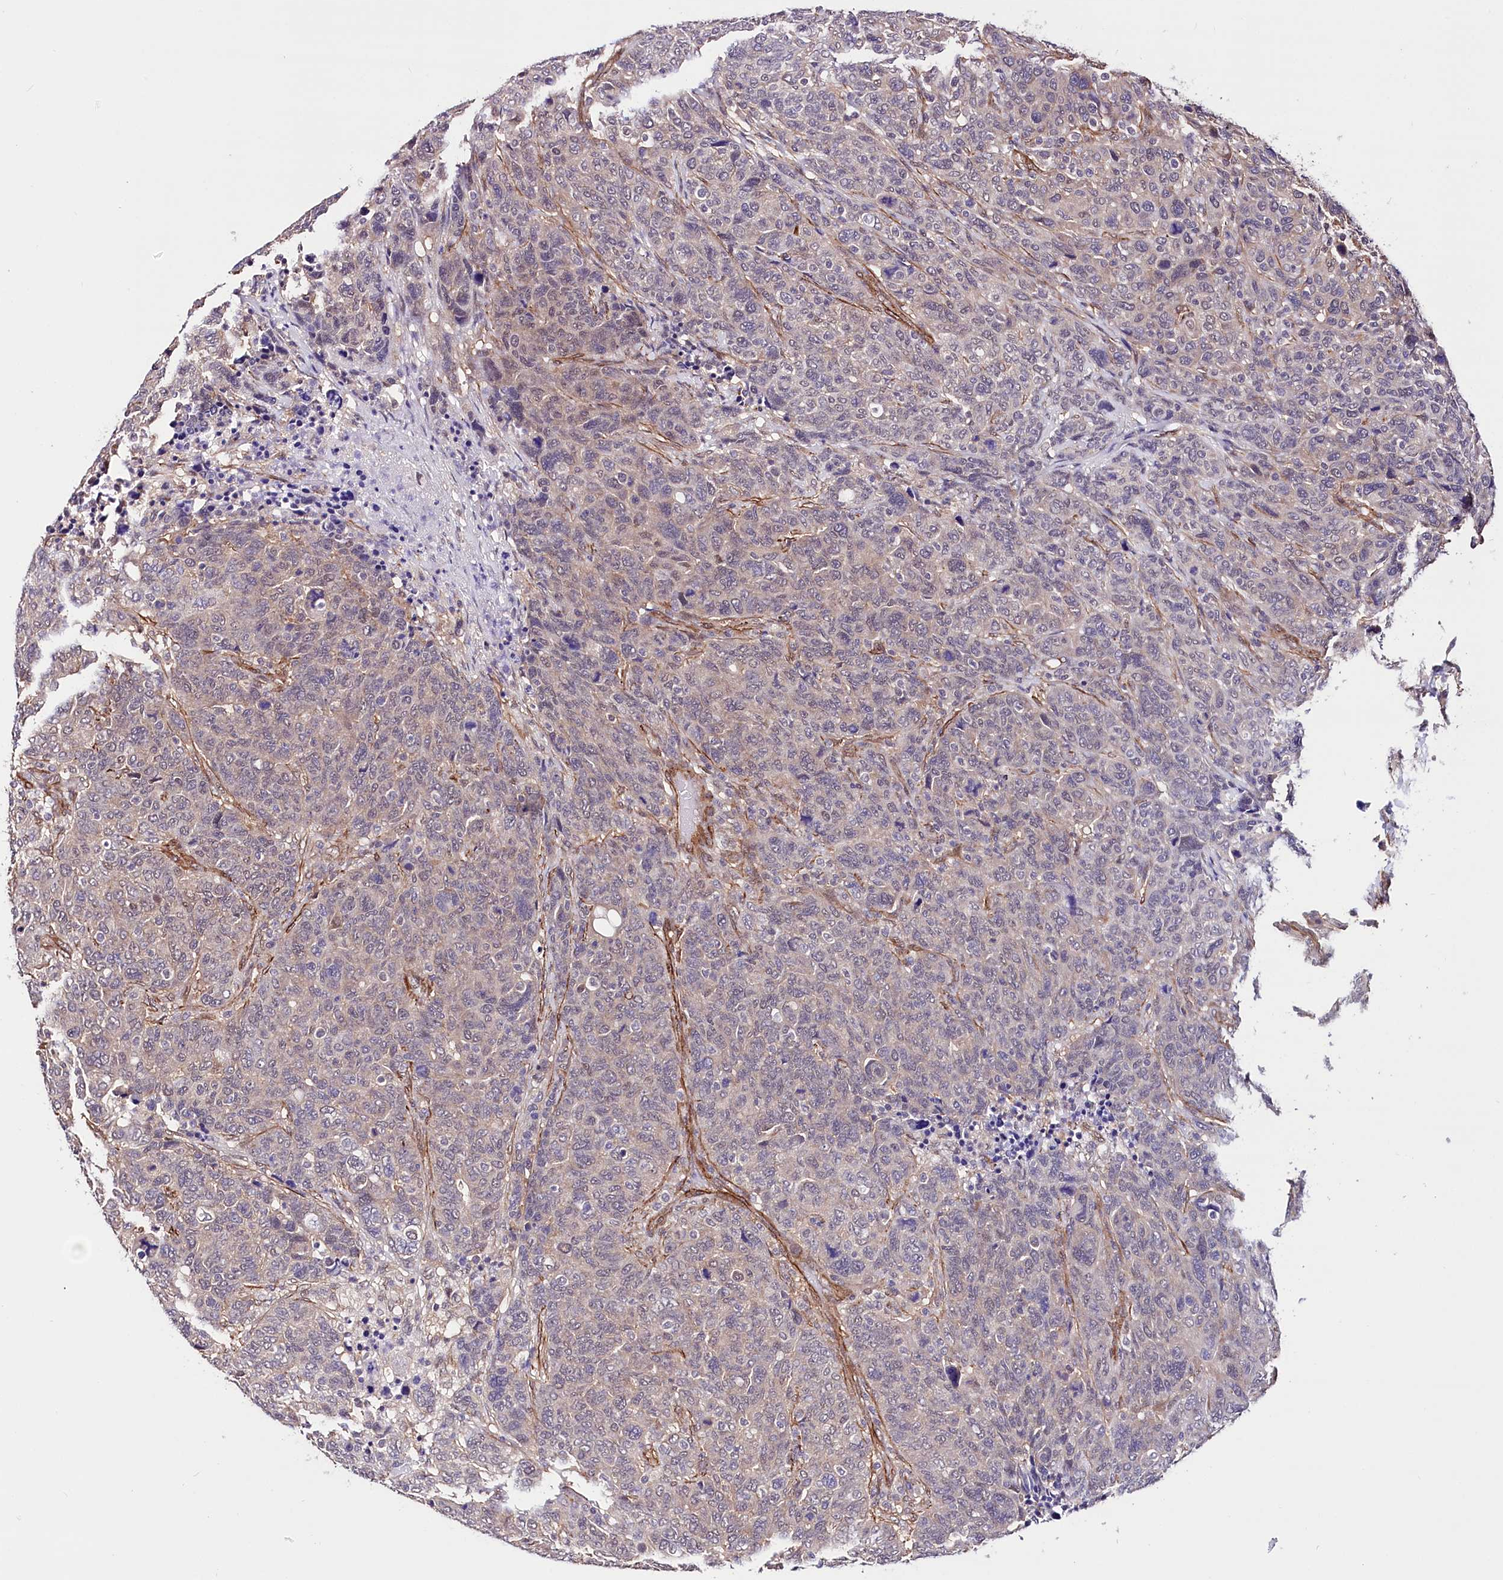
{"staining": {"intensity": "negative", "quantity": "none", "location": "none"}, "tissue": "breast cancer", "cell_type": "Tumor cells", "image_type": "cancer", "snomed": [{"axis": "morphology", "description": "Duct carcinoma"}, {"axis": "topography", "description": "Breast"}], "caption": "Tumor cells are negative for brown protein staining in breast infiltrating ductal carcinoma.", "gene": "PPP2R5B", "patient": {"sex": "female", "age": 37}}